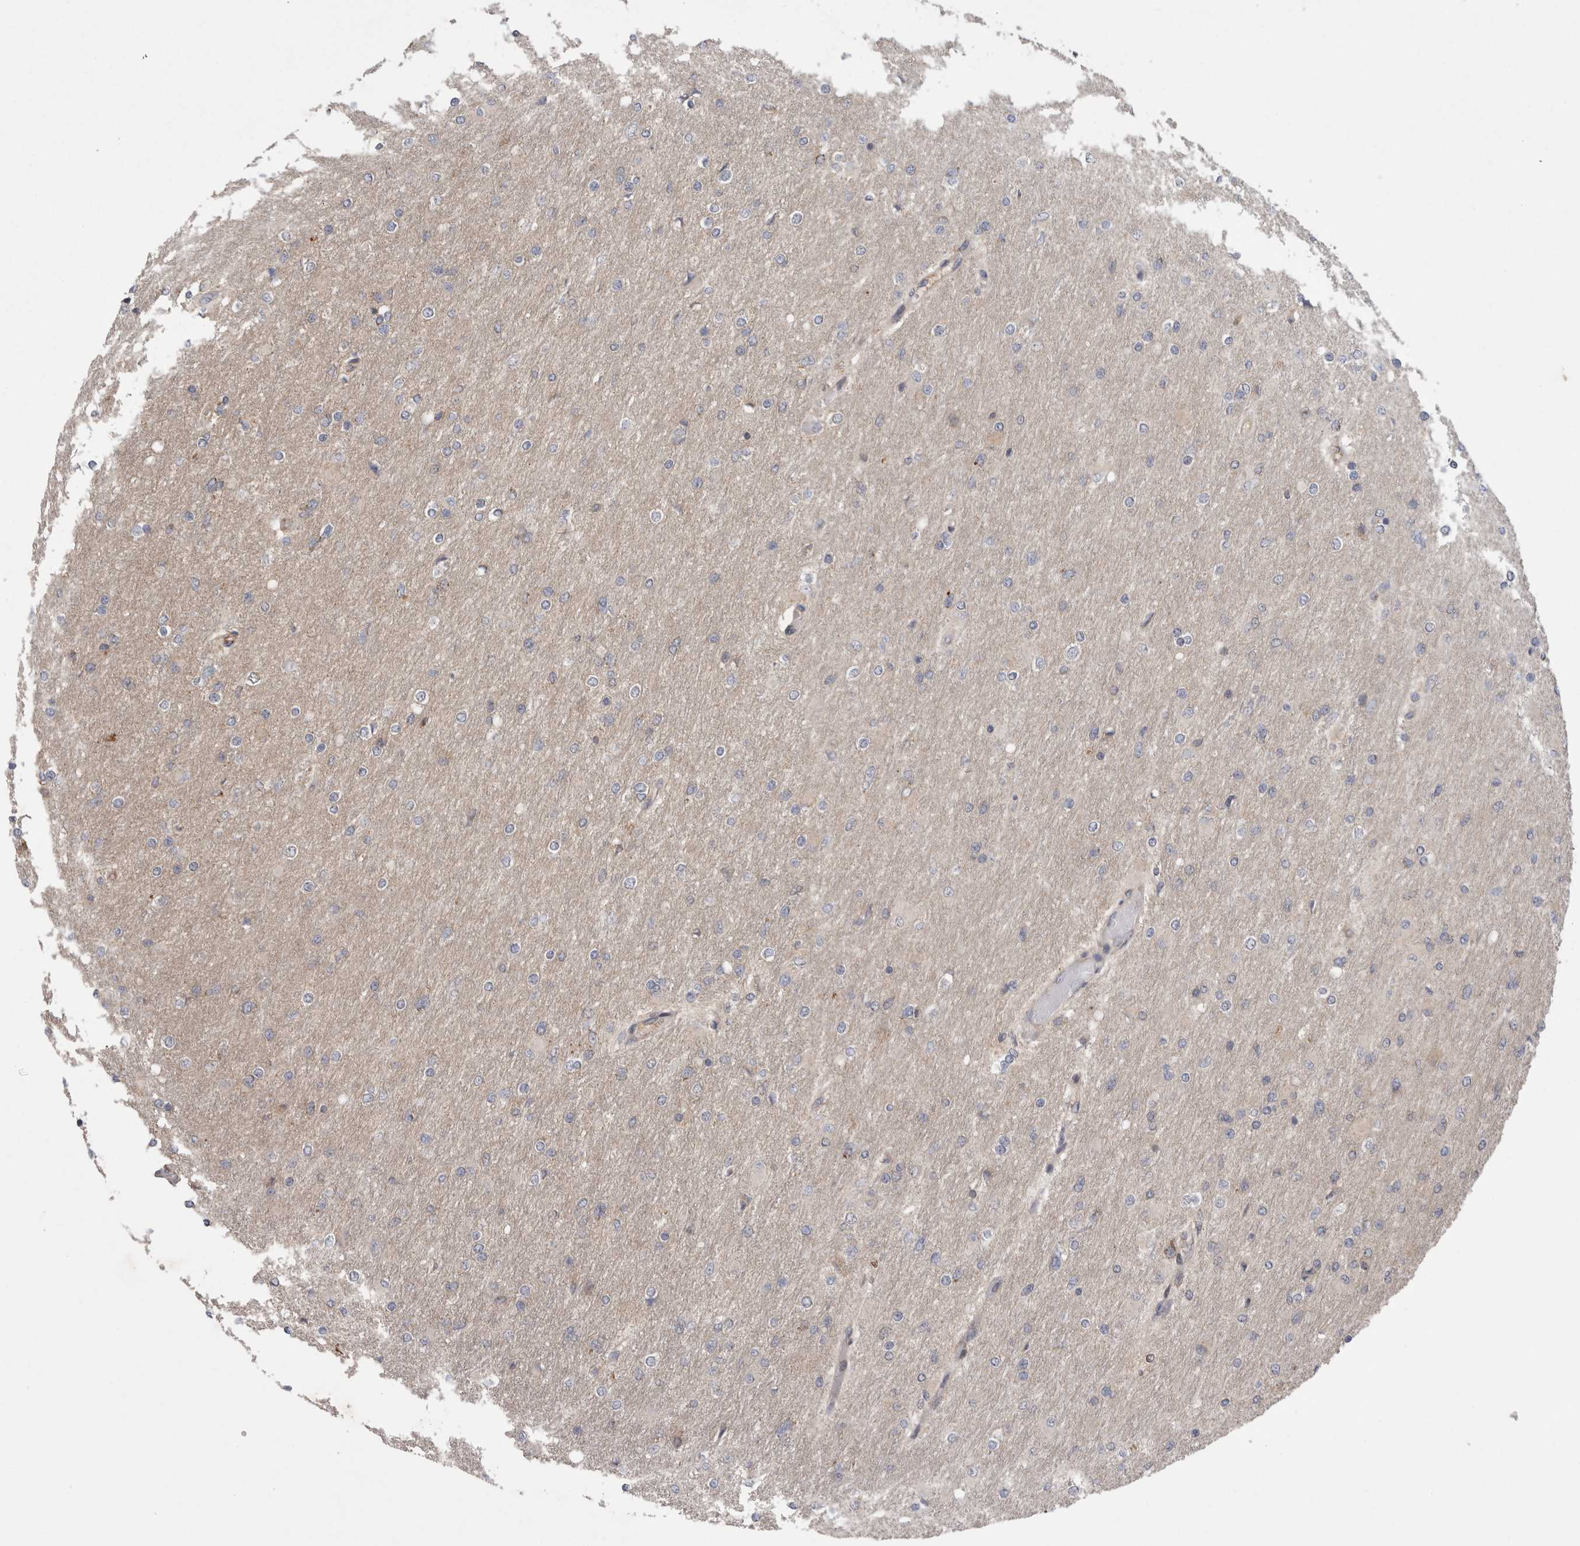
{"staining": {"intensity": "negative", "quantity": "none", "location": "none"}, "tissue": "glioma", "cell_type": "Tumor cells", "image_type": "cancer", "snomed": [{"axis": "morphology", "description": "Glioma, malignant, High grade"}, {"axis": "topography", "description": "Cerebral cortex"}], "caption": "There is no significant staining in tumor cells of glioma.", "gene": "DARS2", "patient": {"sex": "female", "age": 36}}